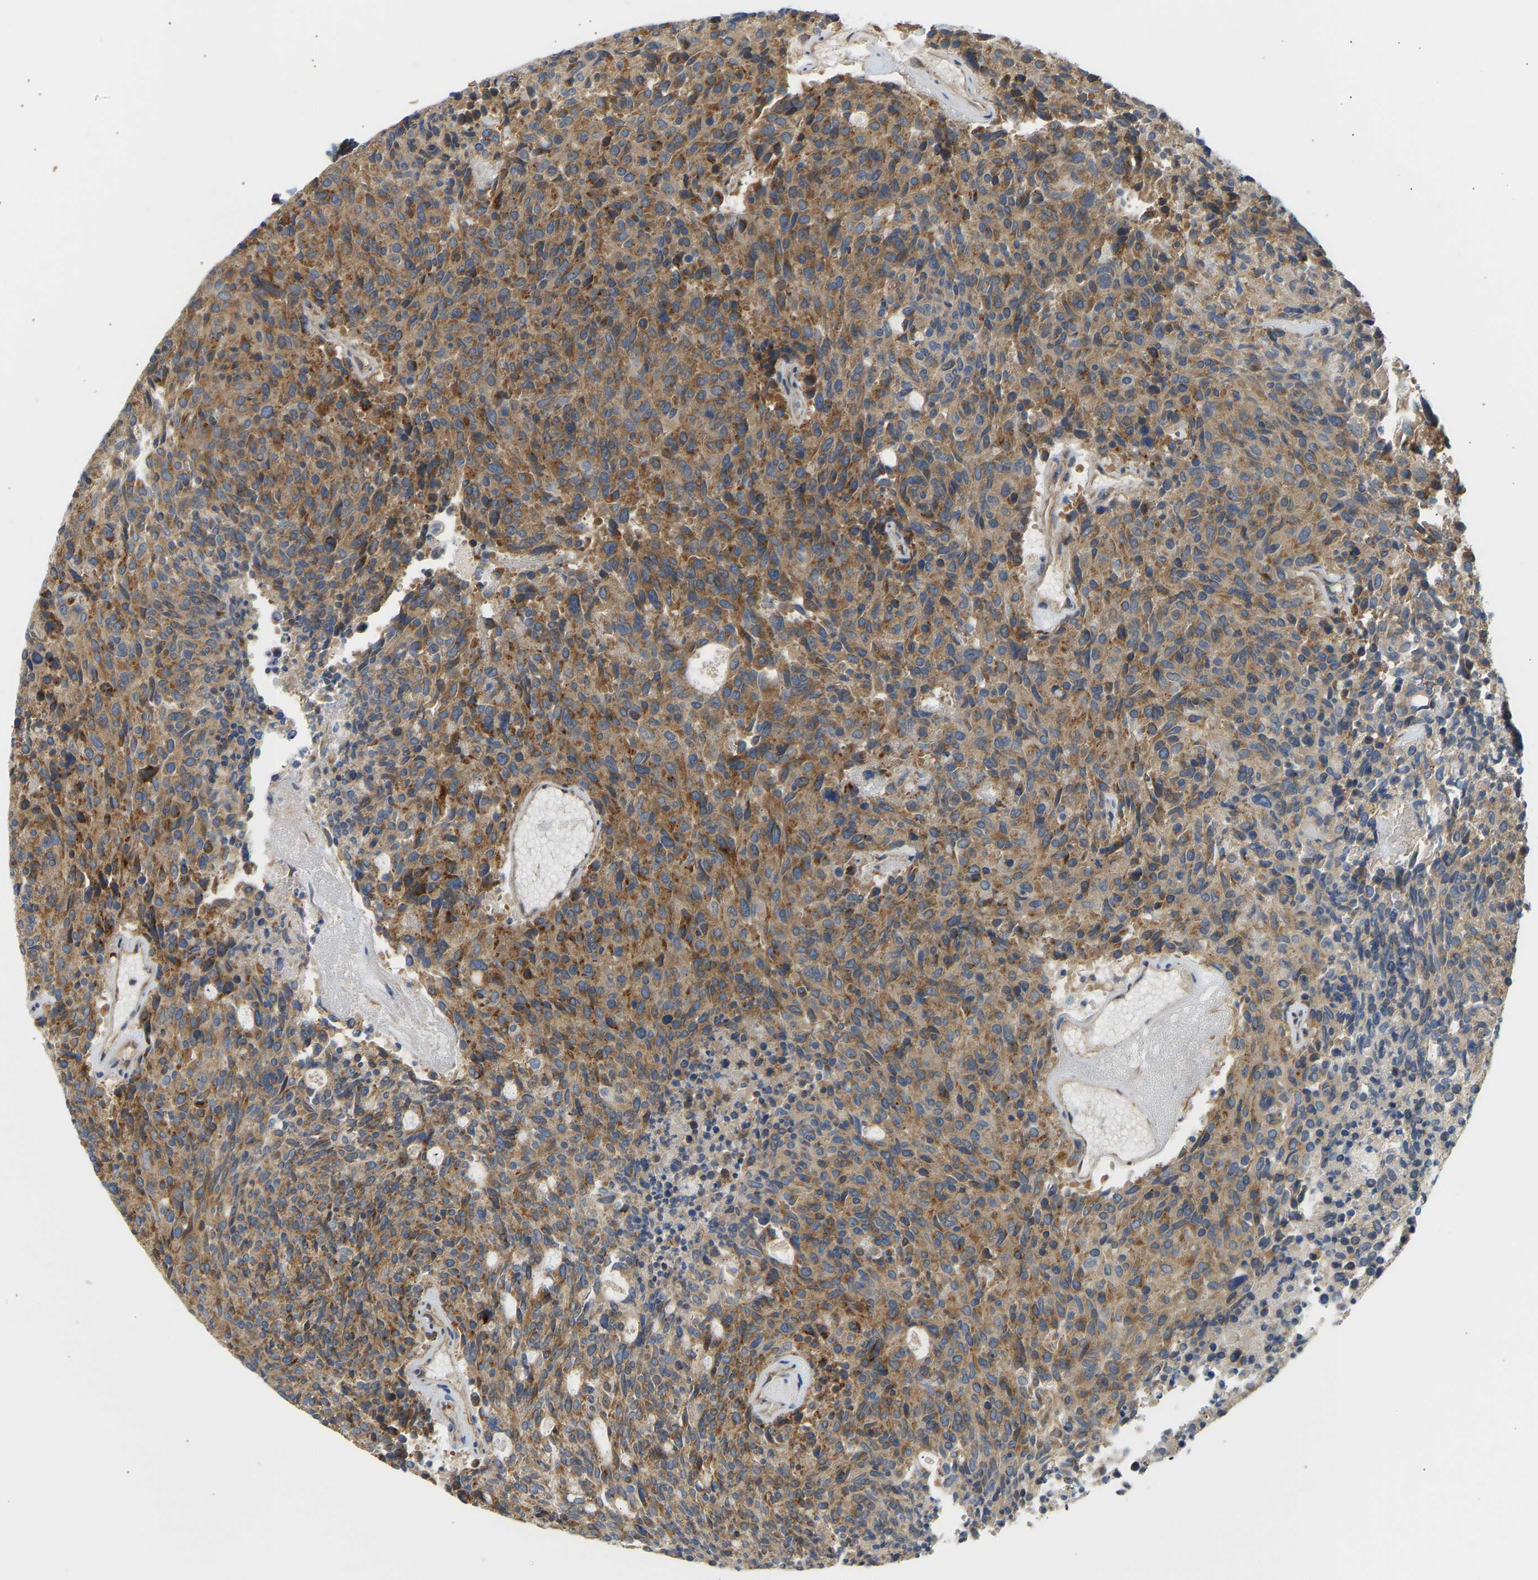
{"staining": {"intensity": "strong", "quantity": ">75%", "location": "cytoplasmic/membranous"}, "tissue": "carcinoid", "cell_type": "Tumor cells", "image_type": "cancer", "snomed": [{"axis": "morphology", "description": "Carcinoid, malignant, NOS"}, {"axis": "topography", "description": "Pancreas"}], "caption": "Strong cytoplasmic/membranous expression is present in approximately >75% of tumor cells in carcinoid.", "gene": "YIPF2", "patient": {"sex": "female", "age": 54}}